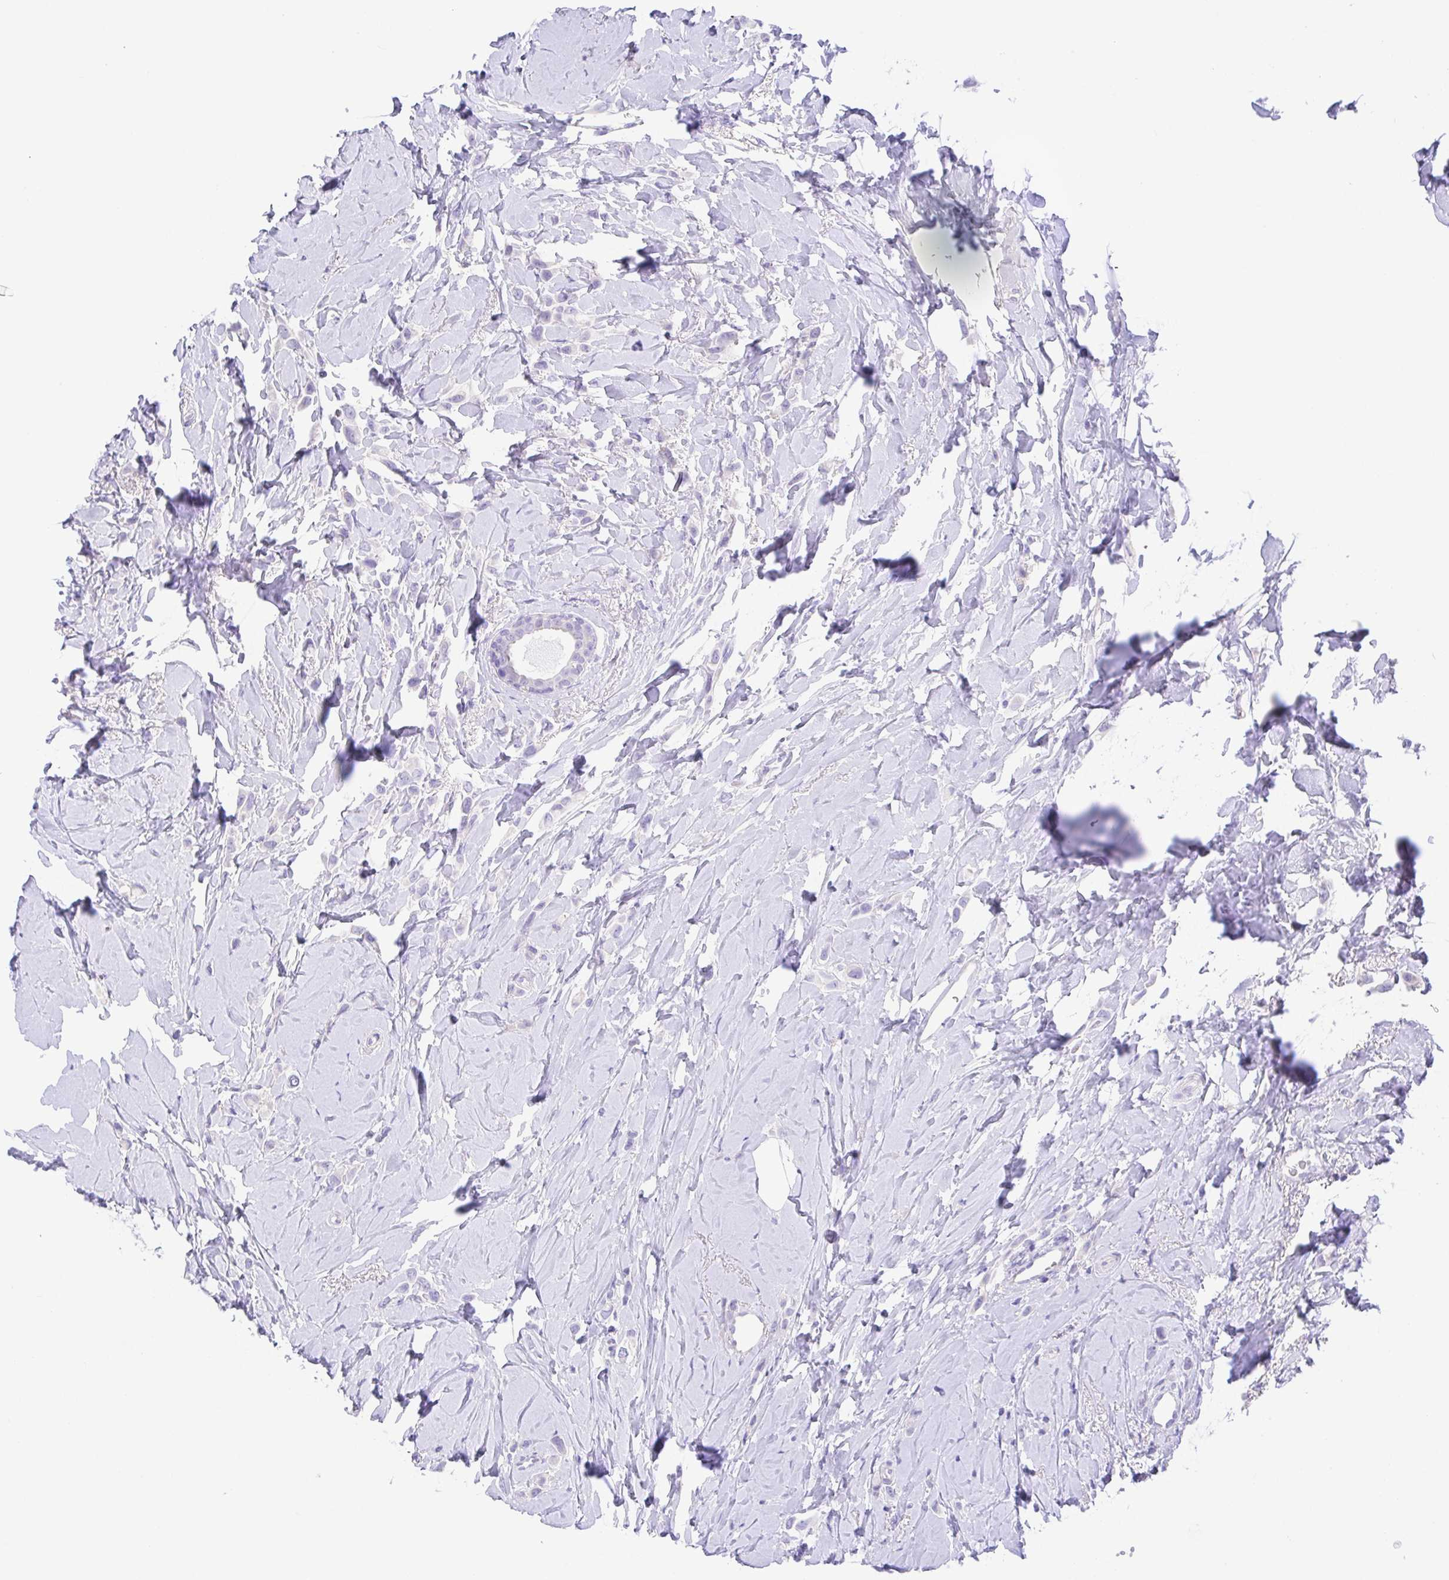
{"staining": {"intensity": "negative", "quantity": "none", "location": "none"}, "tissue": "breast cancer", "cell_type": "Tumor cells", "image_type": "cancer", "snomed": [{"axis": "morphology", "description": "Lobular carcinoma"}, {"axis": "topography", "description": "Breast"}], "caption": "An immunohistochemistry (IHC) histopathology image of breast cancer is shown. There is no staining in tumor cells of breast cancer.", "gene": "LUZP4", "patient": {"sex": "female", "age": 66}}